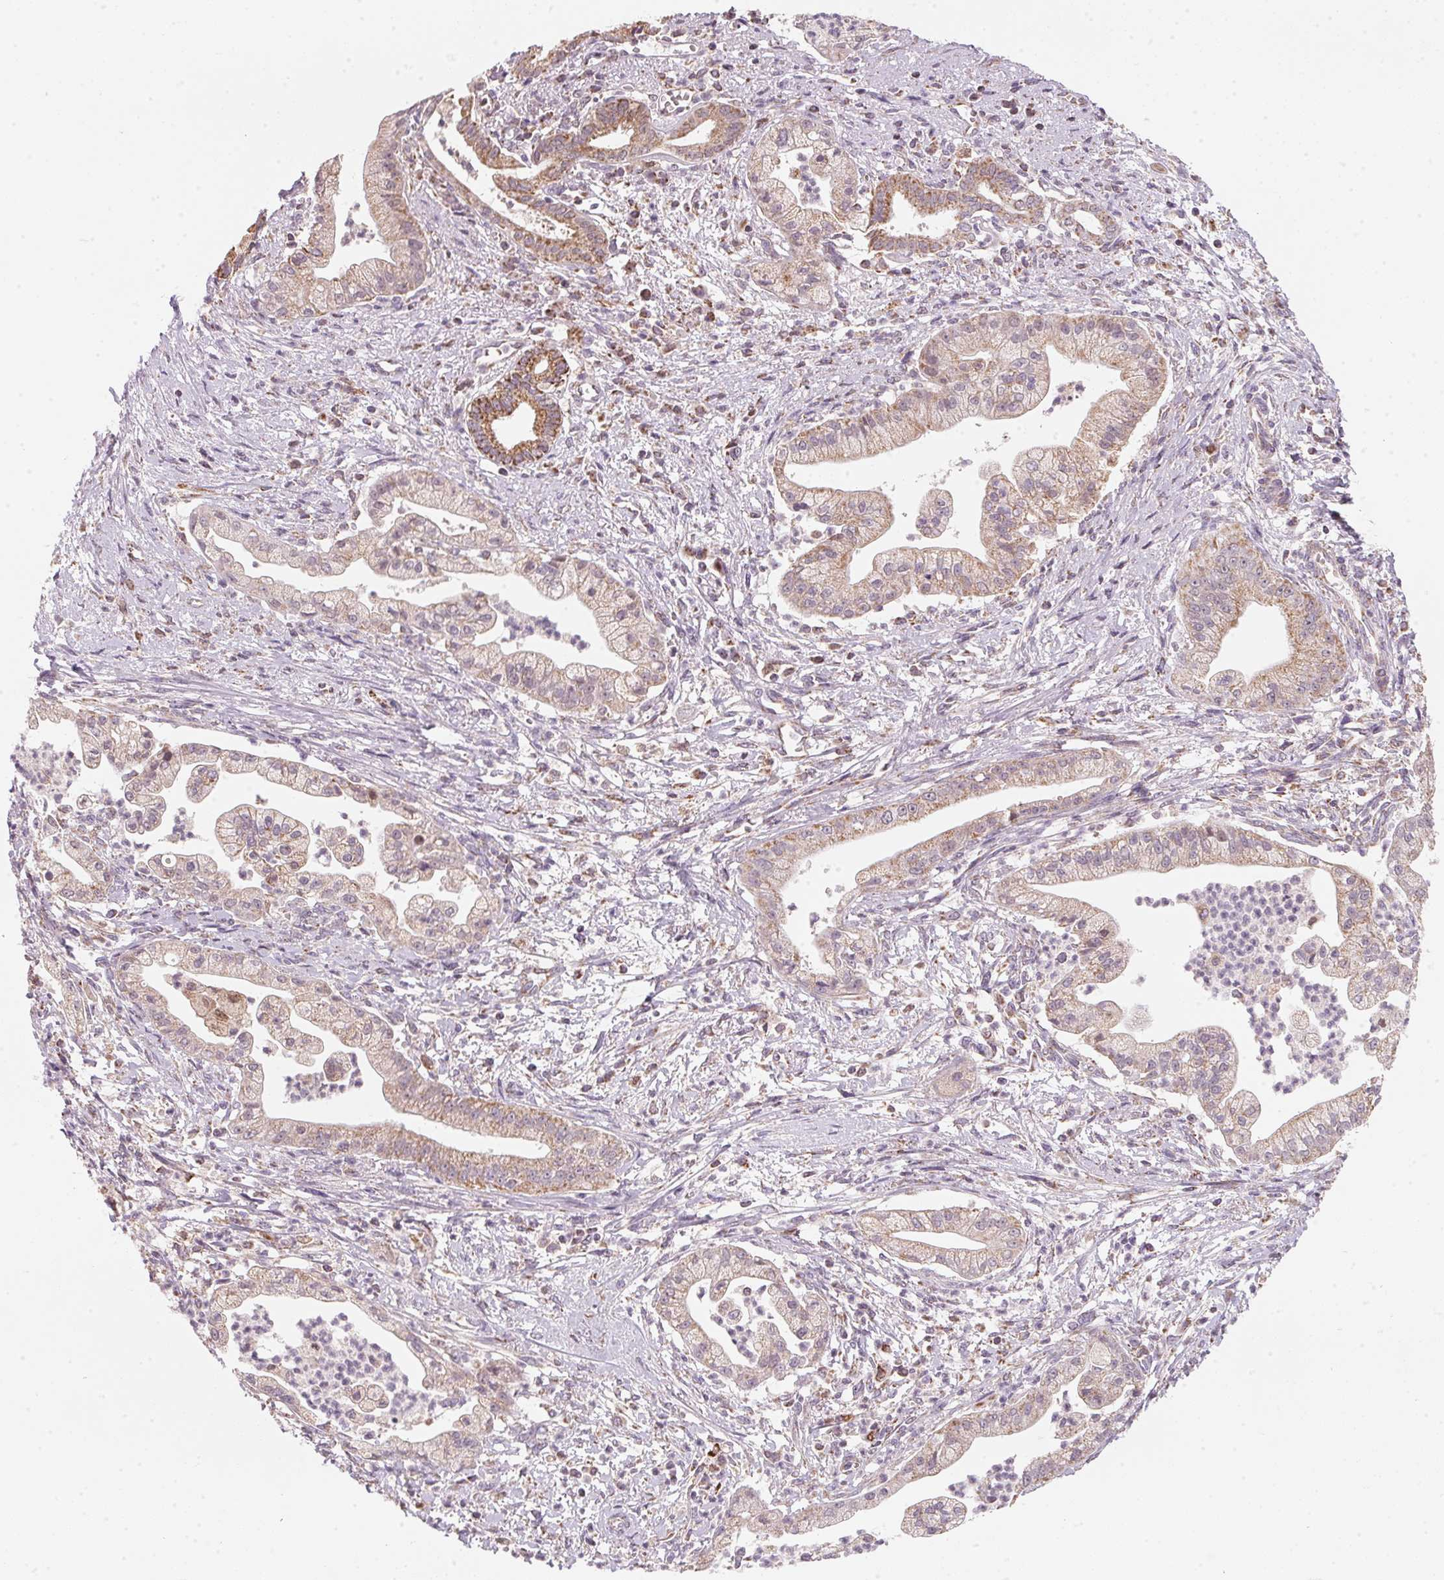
{"staining": {"intensity": "weak", "quantity": ">75%", "location": "cytoplasmic/membranous"}, "tissue": "pancreatic cancer", "cell_type": "Tumor cells", "image_type": "cancer", "snomed": [{"axis": "morphology", "description": "Normal tissue, NOS"}, {"axis": "morphology", "description": "Adenocarcinoma, NOS"}, {"axis": "topography", "description": "Lymph node"}, {"axis": "topography", "description": "Pancreas"}], "caption": "Immunohistochemistry (IHC) micrograph of neoplastic tissue: pancreatic cancer stained using immunohistochemistry displays low levels of weak protein expression localized specifically in the cytoplasmic/membranous of tumor cells, appearing as a cytoplasmic/membranous brown color.", "gene": "COQ7", "patient": {"sex": "female", "age": 58}}